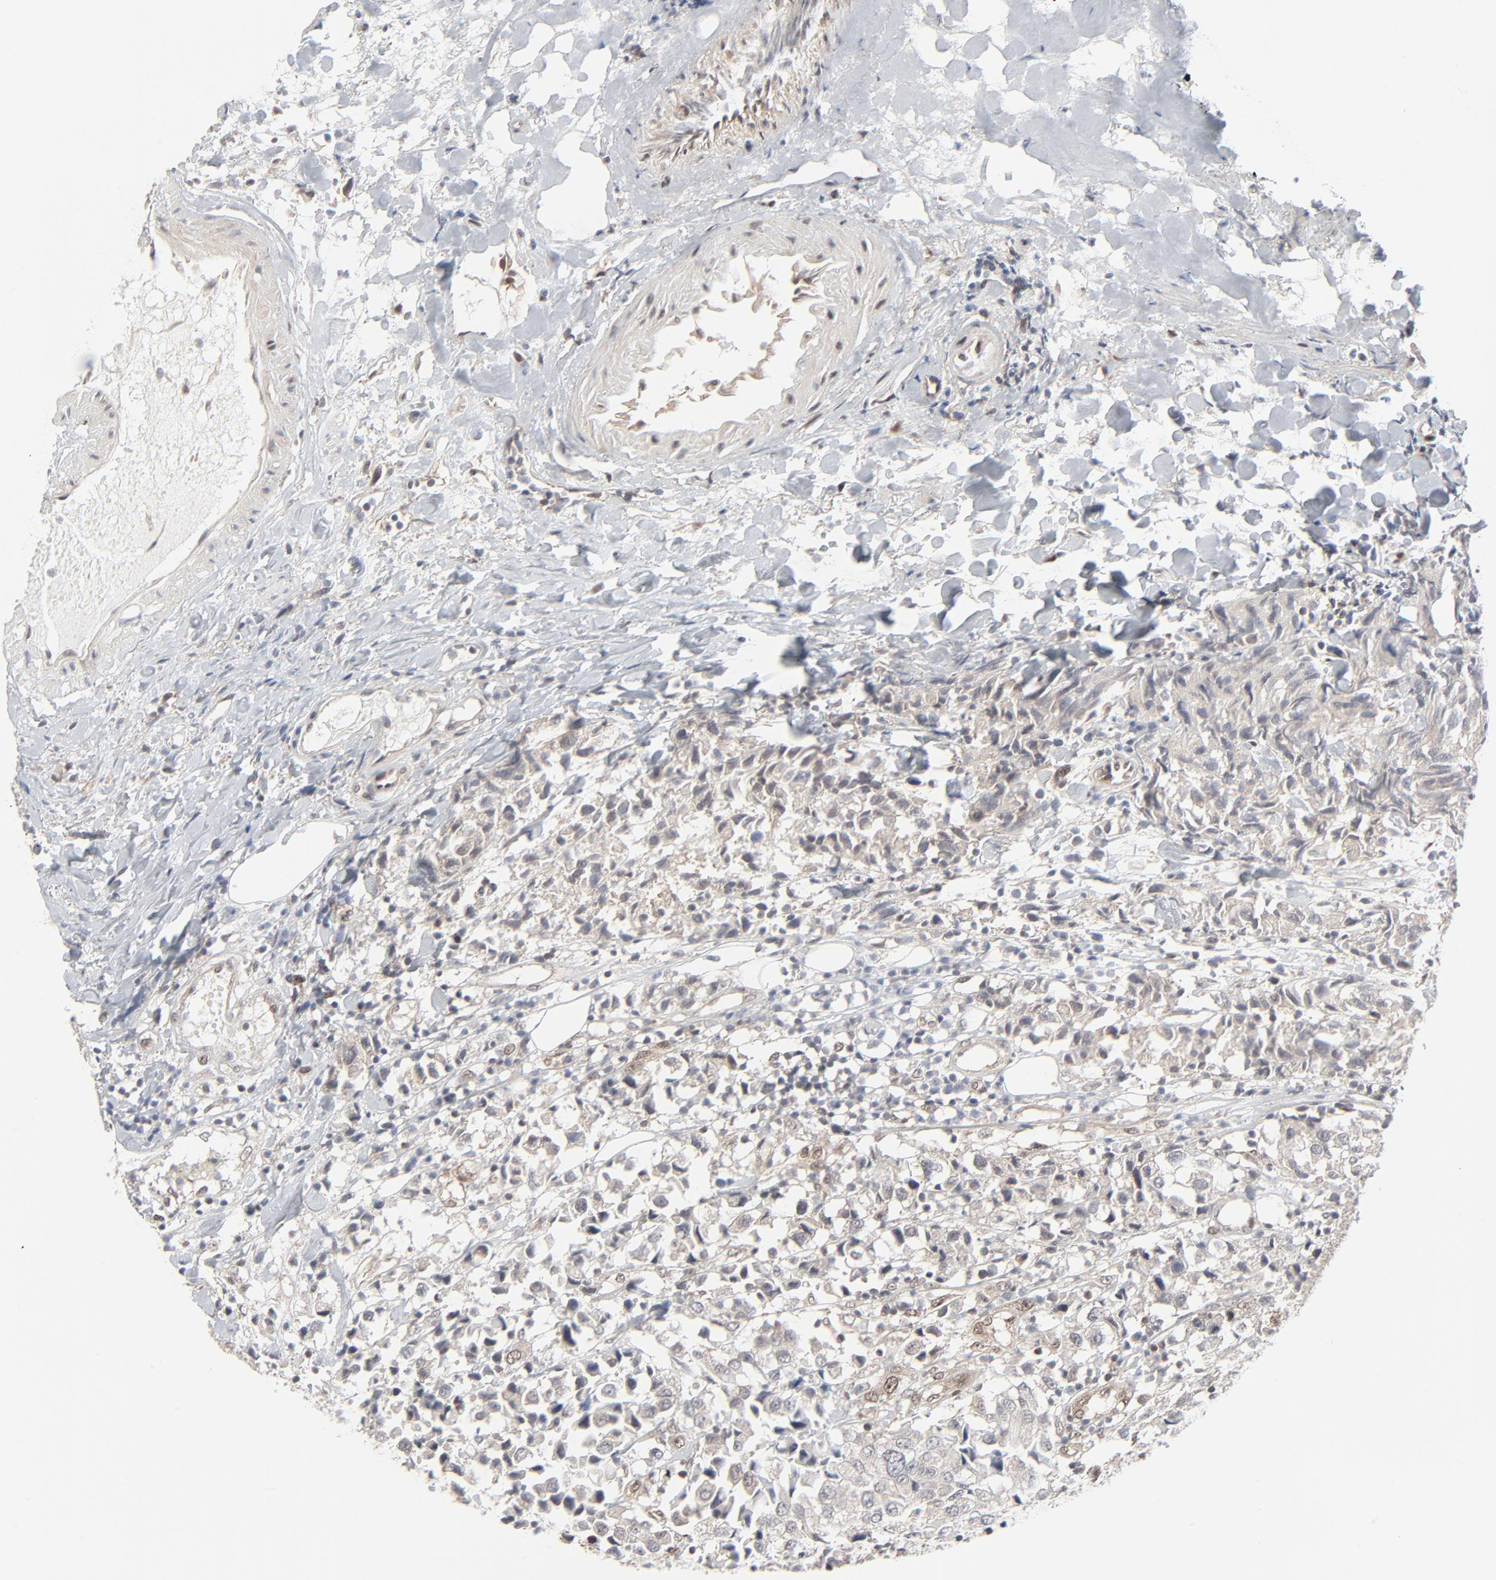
{"staining": {"intensity": "weak", "quantity": "<25%", "location": "nuclear"}, "tissue": "urothelial cancer", "cell_type": "Tumor cells", "image_type": "cancer", "snomed": [{"axis": "morphology", "description": "Urothelial carcinoma, High grade"}, {"axis": "topography", "description": "Urinary bladder"}], "caption": "Immunohistochemistry (IHC) micrograph of neoplastic tissue: human urothelial carcinoma (high-grade) stained with DAB displays no significant protein staining in tumor cells.", "gene": "AKT1", "patient": {"sex": "female", "age": 75}}